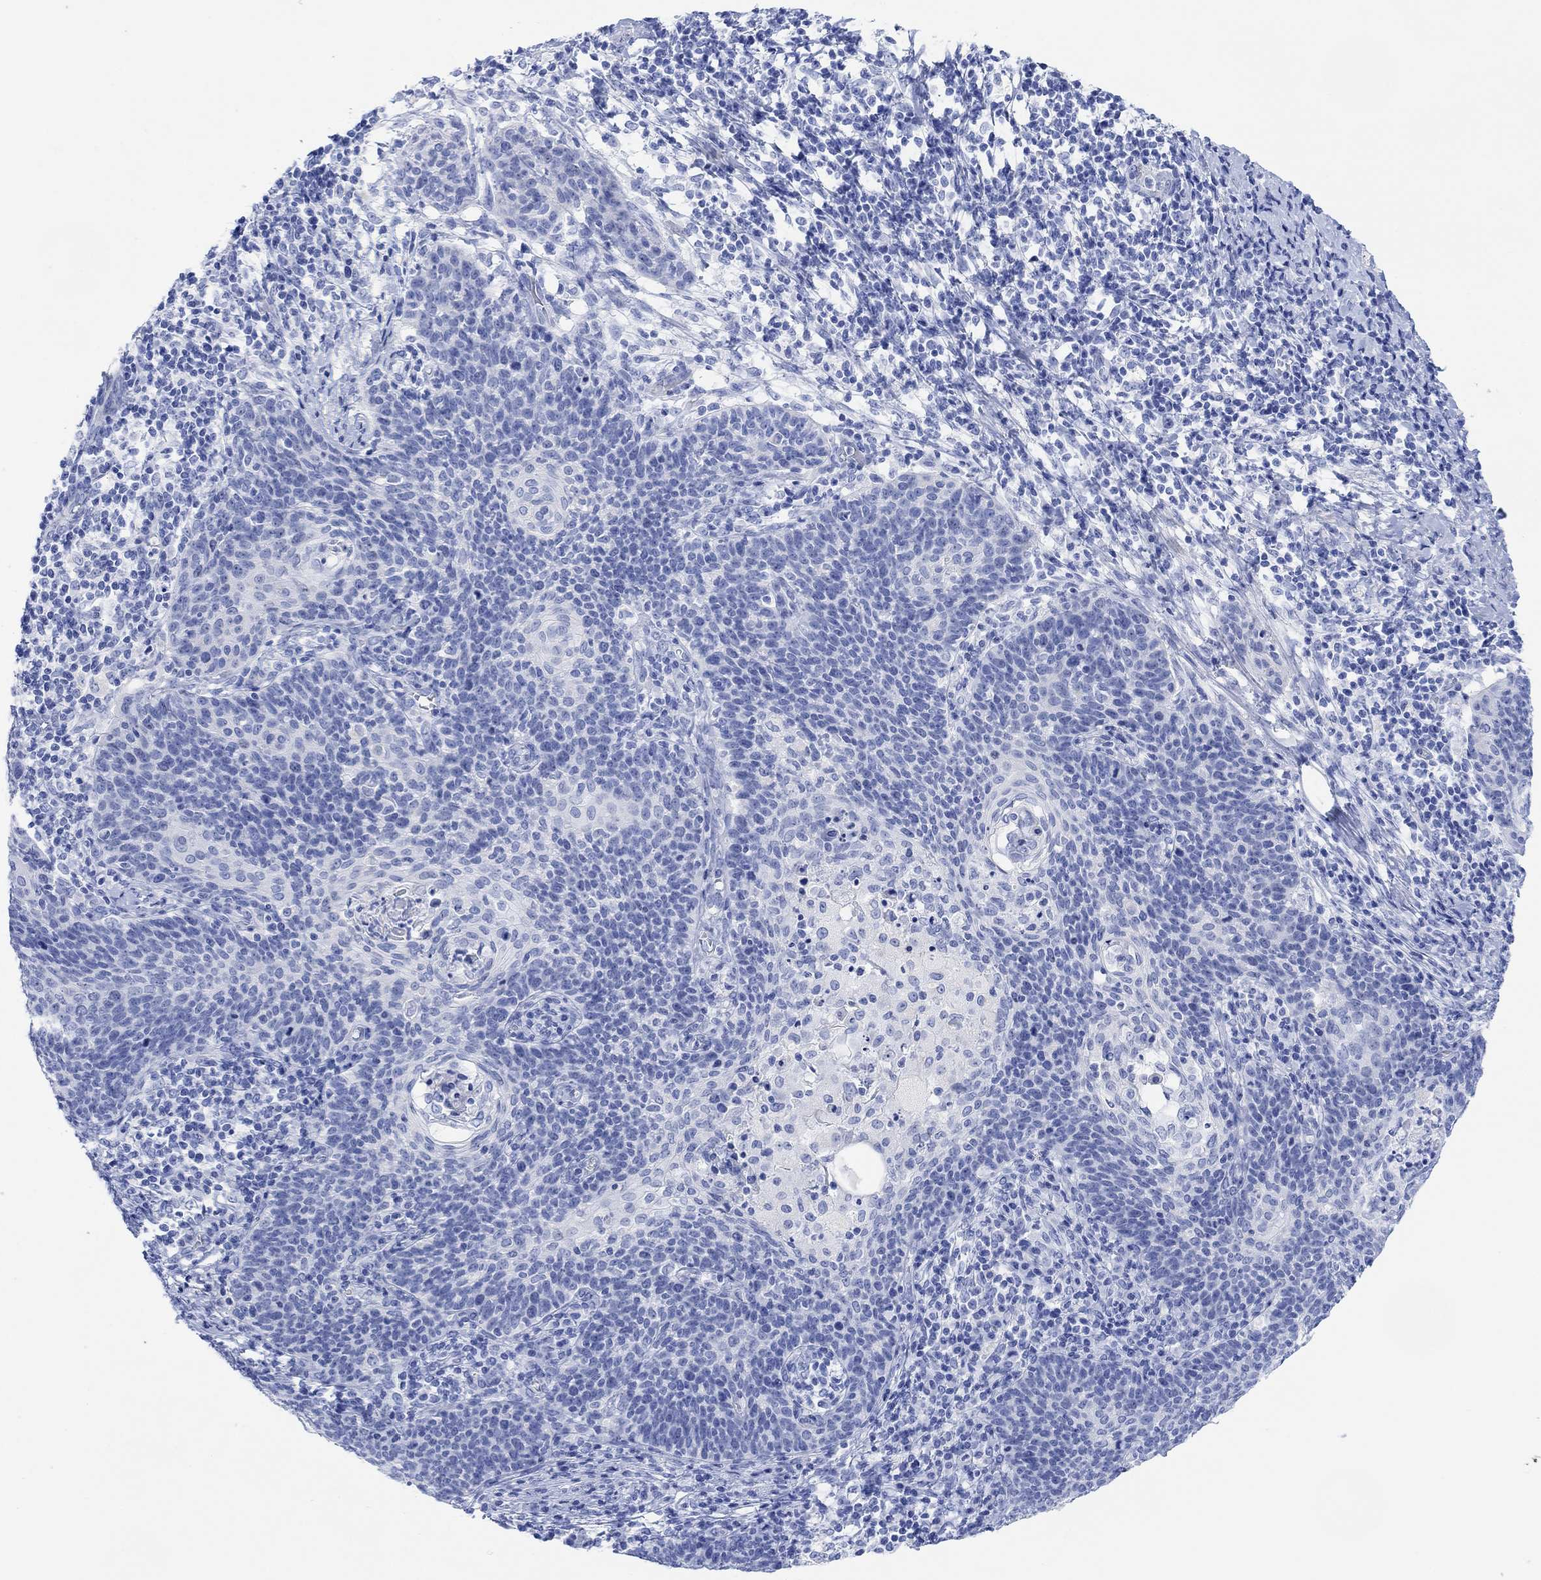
{"staining": {"intensity": "negative", "quantity": "none", "location": "none"}, "tissue": "cervical cancer", "cell_type": "Tumor cells", "image_type": "cancer", "snomed": [{"axis": "morphology", "description": "Squamous cell carcinoma, NOS"}, {"axis": "topography", "description": "Cervix"}], "caption": "The immunohistochemistry (IHC) image has no significant positivity in tumor cells of cervical cancer tissue. Brightfield microscopy of immunohistochemistry stained with DAB (3,3'-diaminobenzidine) (brown) and hematoxylin (blue), captured at high magnification.", "gene": "ANKRD33", "patient": {"sex": "female", "age": 39}}